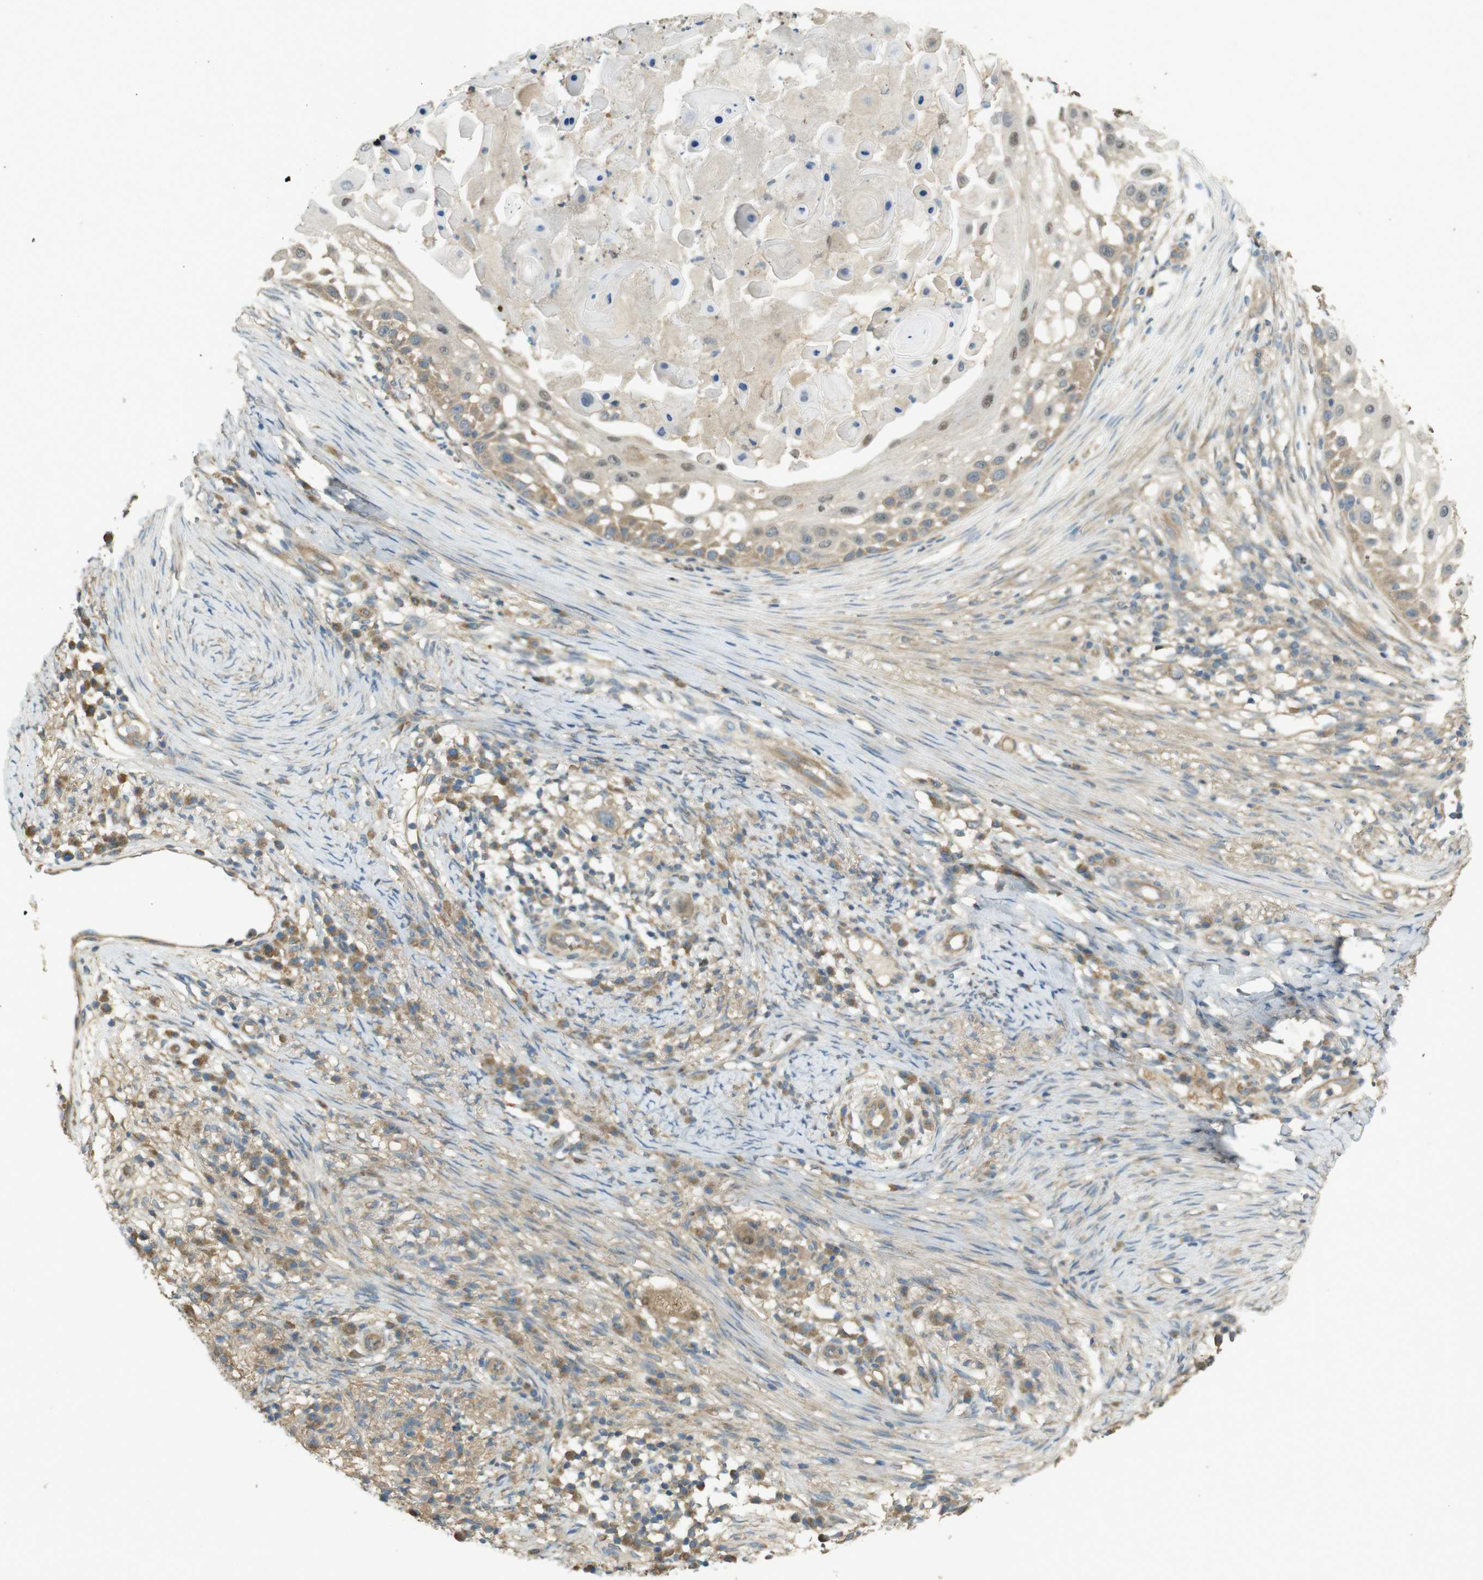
{"staining": {"intensity": "moderate", "quantity": "<25%", "location": "cytoplasmic/membranous,nuclear"}, "tissue": "skin cancer", "cell_type": "Tumor cells", "image_type": "cancer", "snomed": [{"axis": "morphology", "description": "Squamous cell carcinoma, NOS"}, {"axis": "topography", "description": "Skin"}], "caption": "A high-resolution photomicrograph shows immunohistochemistry staining of skin squamous cell carcinoma, which exhibits moderate cytoplasmic/membranous and nuclear expression in approximately <25% of tumor cells. (Stains: DAB in brown, nuclei in blue, Microscopy: brightfield microscopy at high magnification).", "gene": "ZDHHC20", "patient": {"sex": "female", "age": 44}}